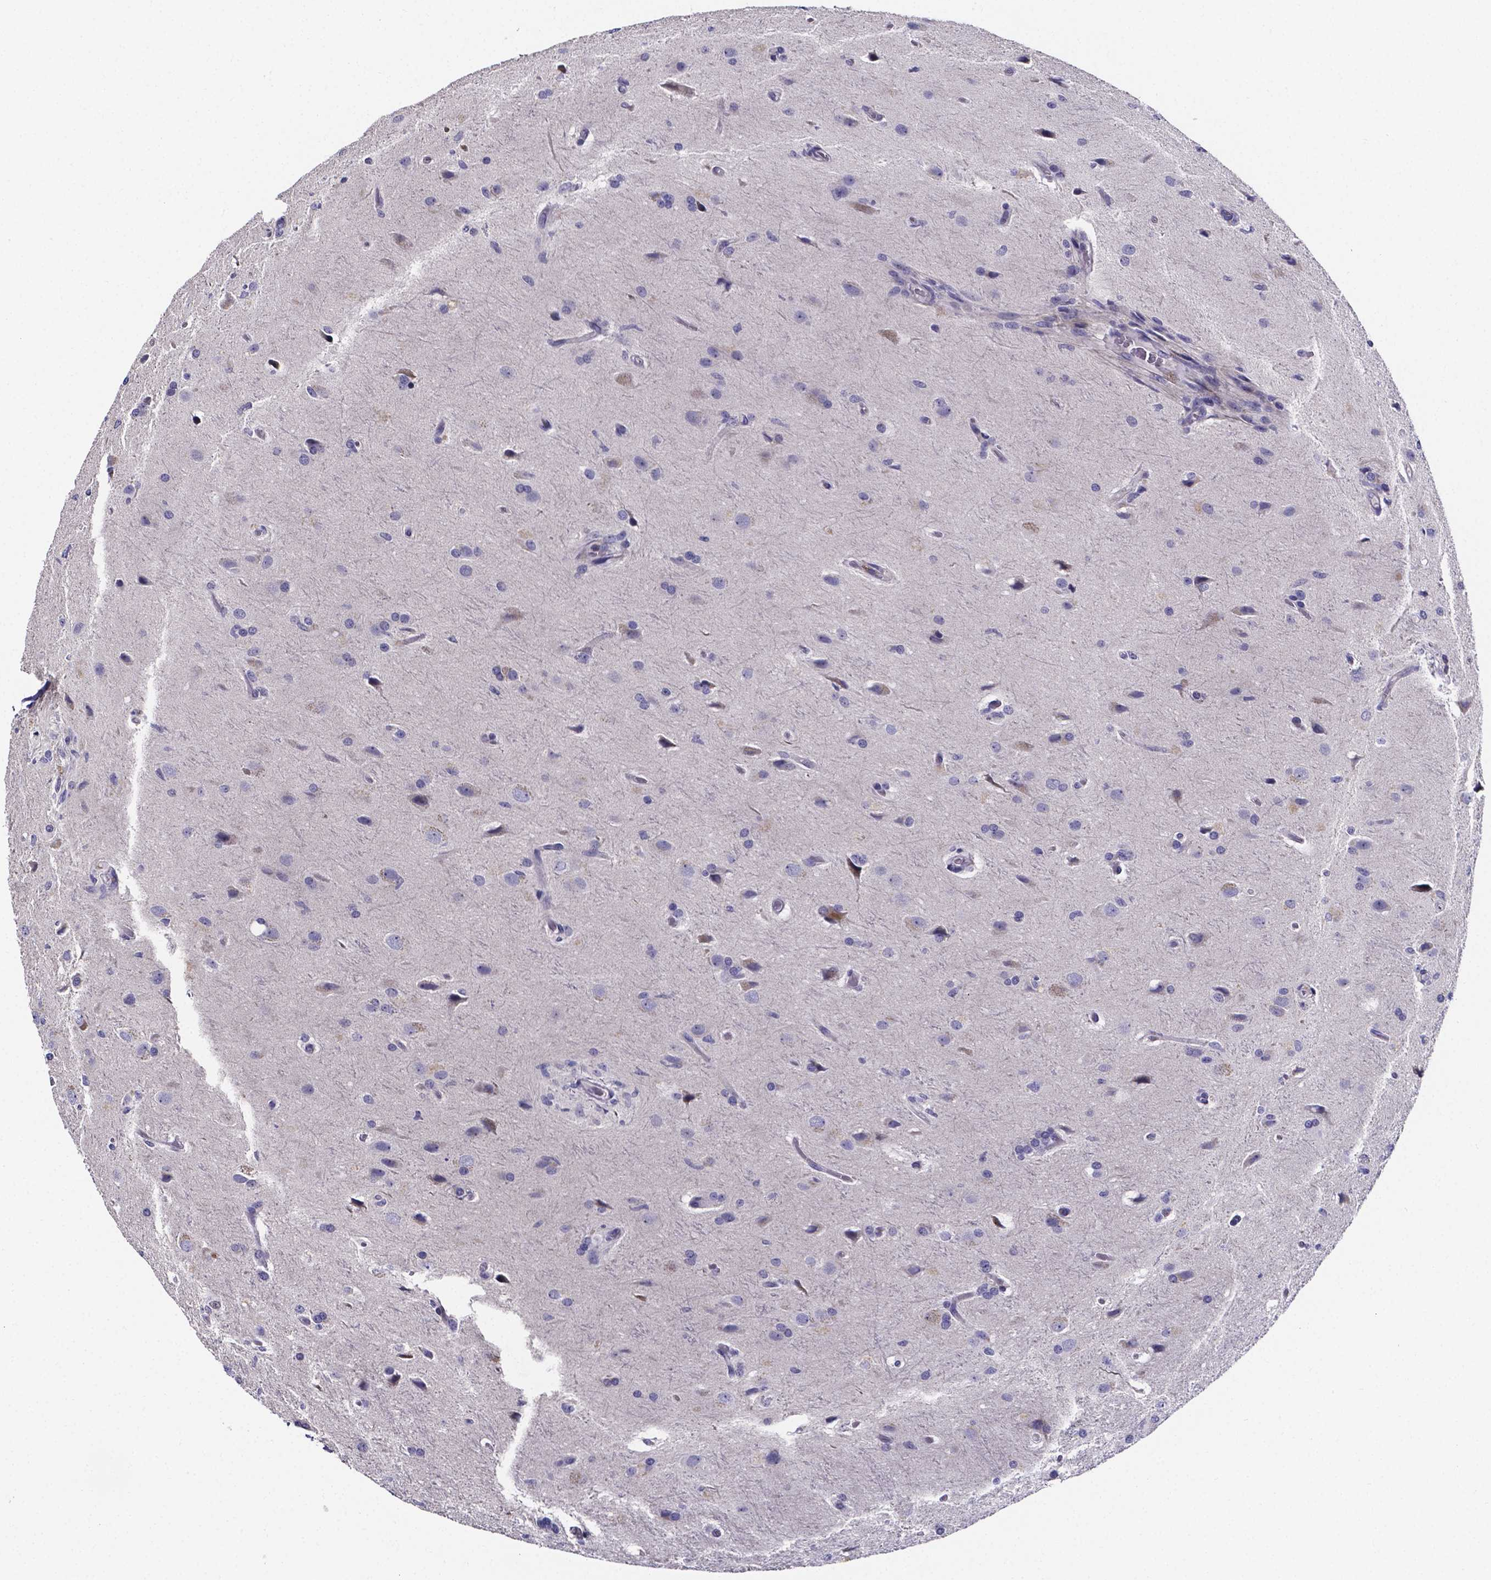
{"staining": {"intensity": "negative", "quantity": "none", "location": "none"}, "tissue": "glioma", "cell_type": "Tumor cells", "image_type": "cancer", "snomed": [{"axis": "morphology", "description": "Glioma, malignant, High grade"}, {"axis": "topography", "description": "Brain"}], "caption": "The IHC histopathology image has no significant expression in tumor cells of high-grade glioma (malignant) tissue.", "gene": "IZUMO1", "patient": {"sex": "male", "age": 68}}